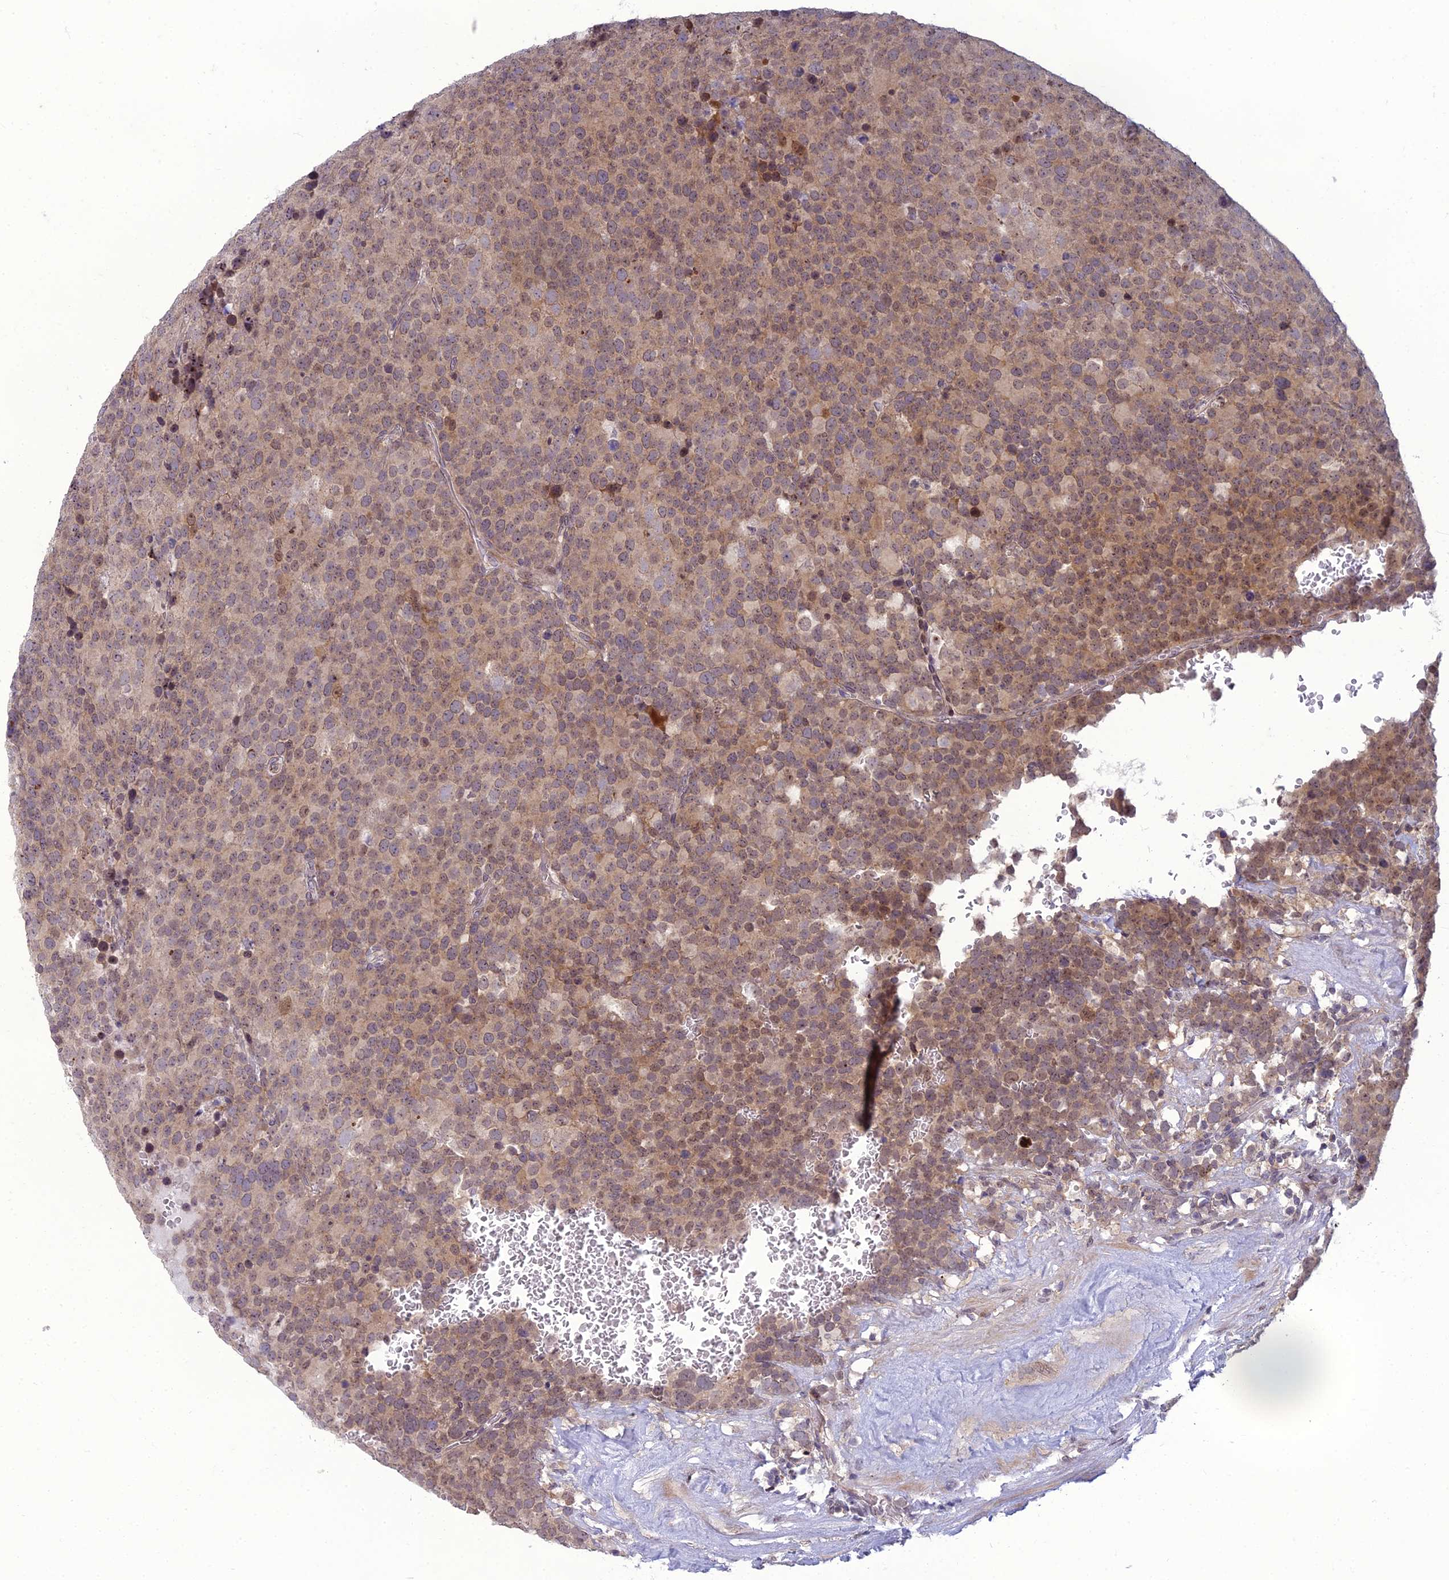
{"staining": {"intensity": "weak", "quantity": "25%-75%", "location": "nuclear"}, "tissue": "testis cancer", "cell_type": "Tumor cells", "image_type": "cancer", "snomed": [{"axis": "morphology", "description": "Seminoma, NOS"}, {"axis": "topography", "description": "Testis"}], "caption": "DAB (3,3'-diaminobenzidine) immunohistochemical staining of human seminoma (testis) reveals weak nuclear protein staining in about 25%-75% of tumor cells.", "gene": "DTX2", "patient": {"sex": "male", "age": 71}}